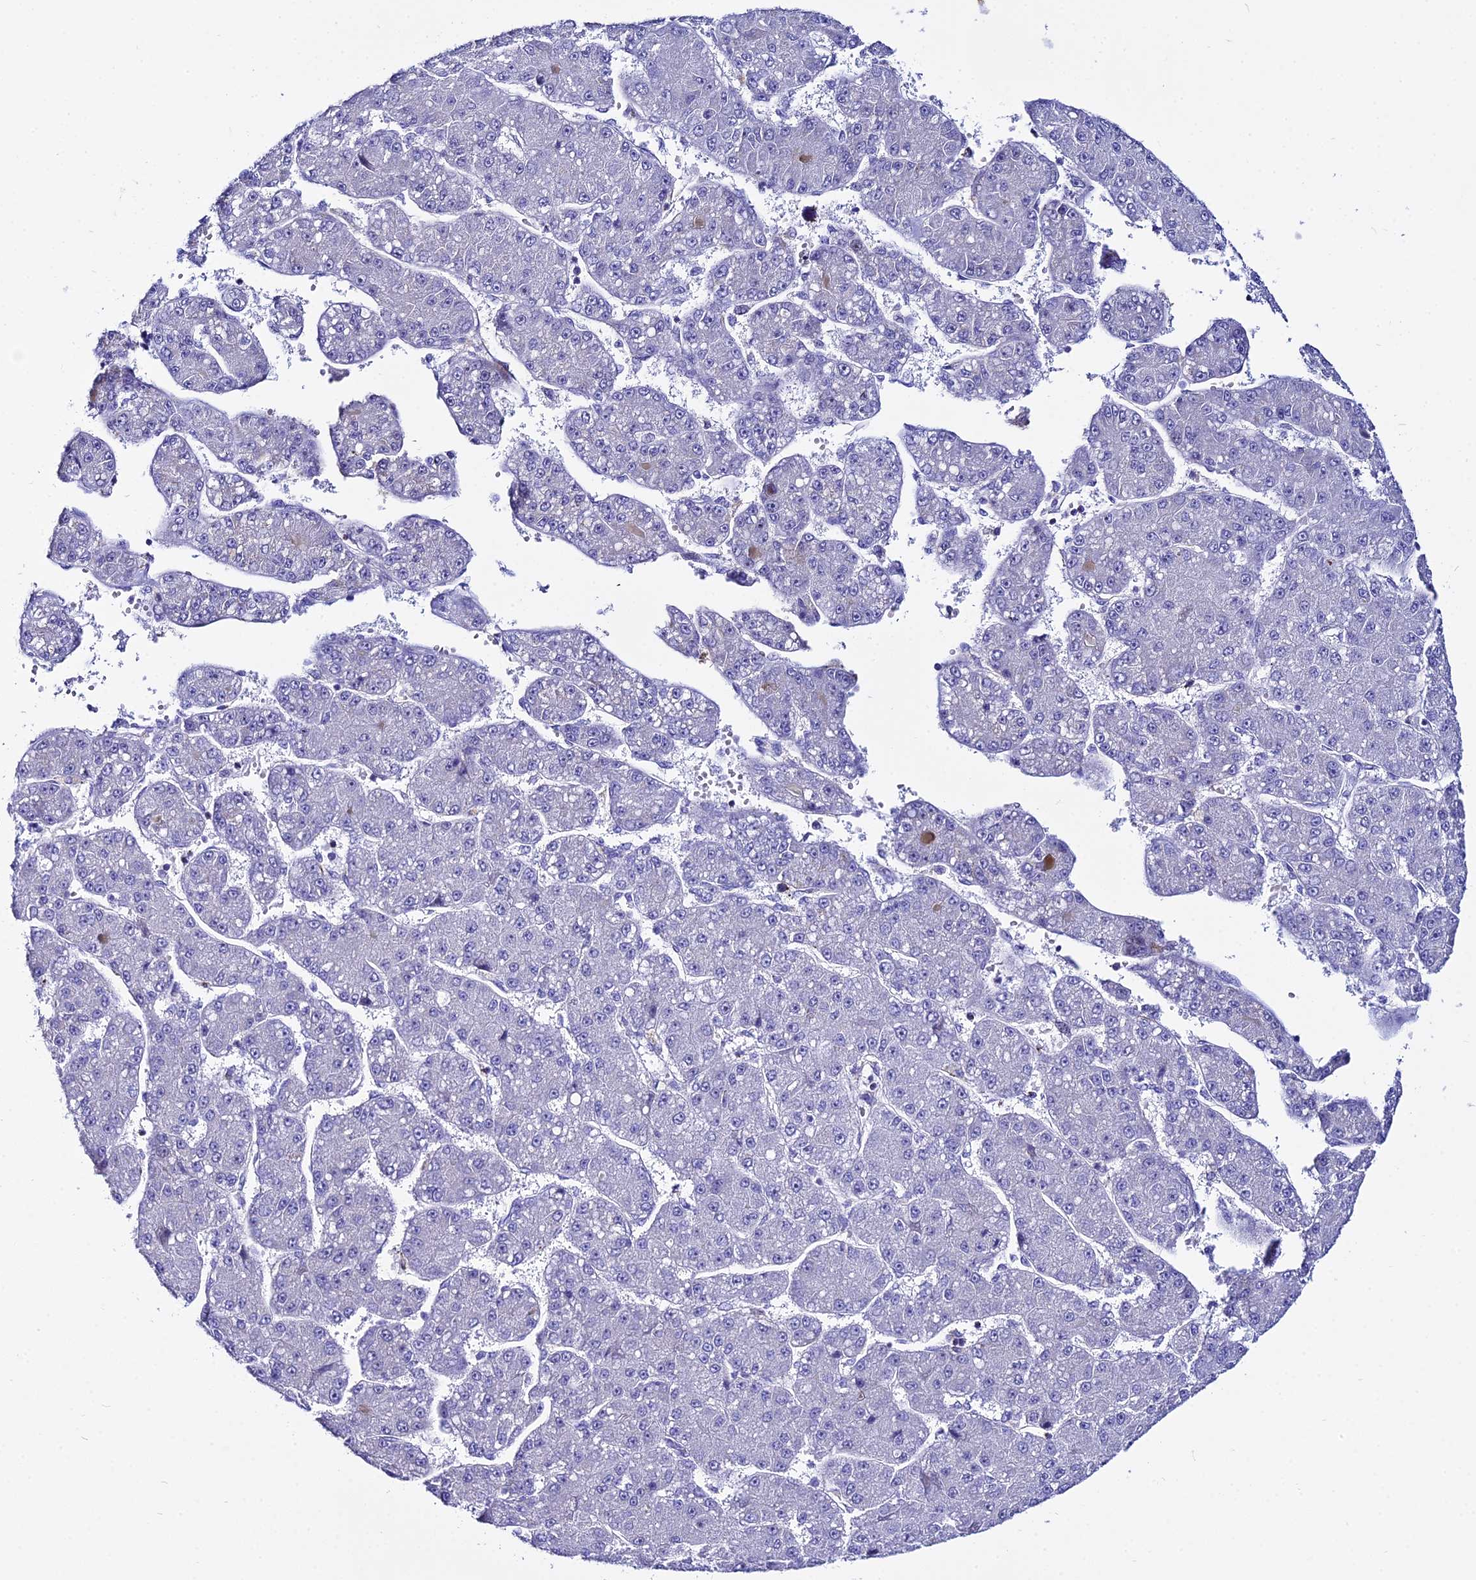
{"staining": {"intensity": "negative", "quantity": "none", "location": "none"}, "tissue": "liver cancer", "cell_type": "Tumor cells", "image_type": "cancer", "snomed": [{"axis": "morphology", "description": "Carcinoma, Hepatocellular, NOS"}, {"axis": "topography", "description": "Liver"}], "caption": "IHC micrograph of neoplastic tissue: liver cancer (hepatocellular carcinoma) stained with DAB (3,3'-diaminobenzidine) demonstrates no significant protein positivity in tumor cells. Nuclei are stained in blue.", "gene": "DLX1", "patient": {"sex": "male", "age": 67}}